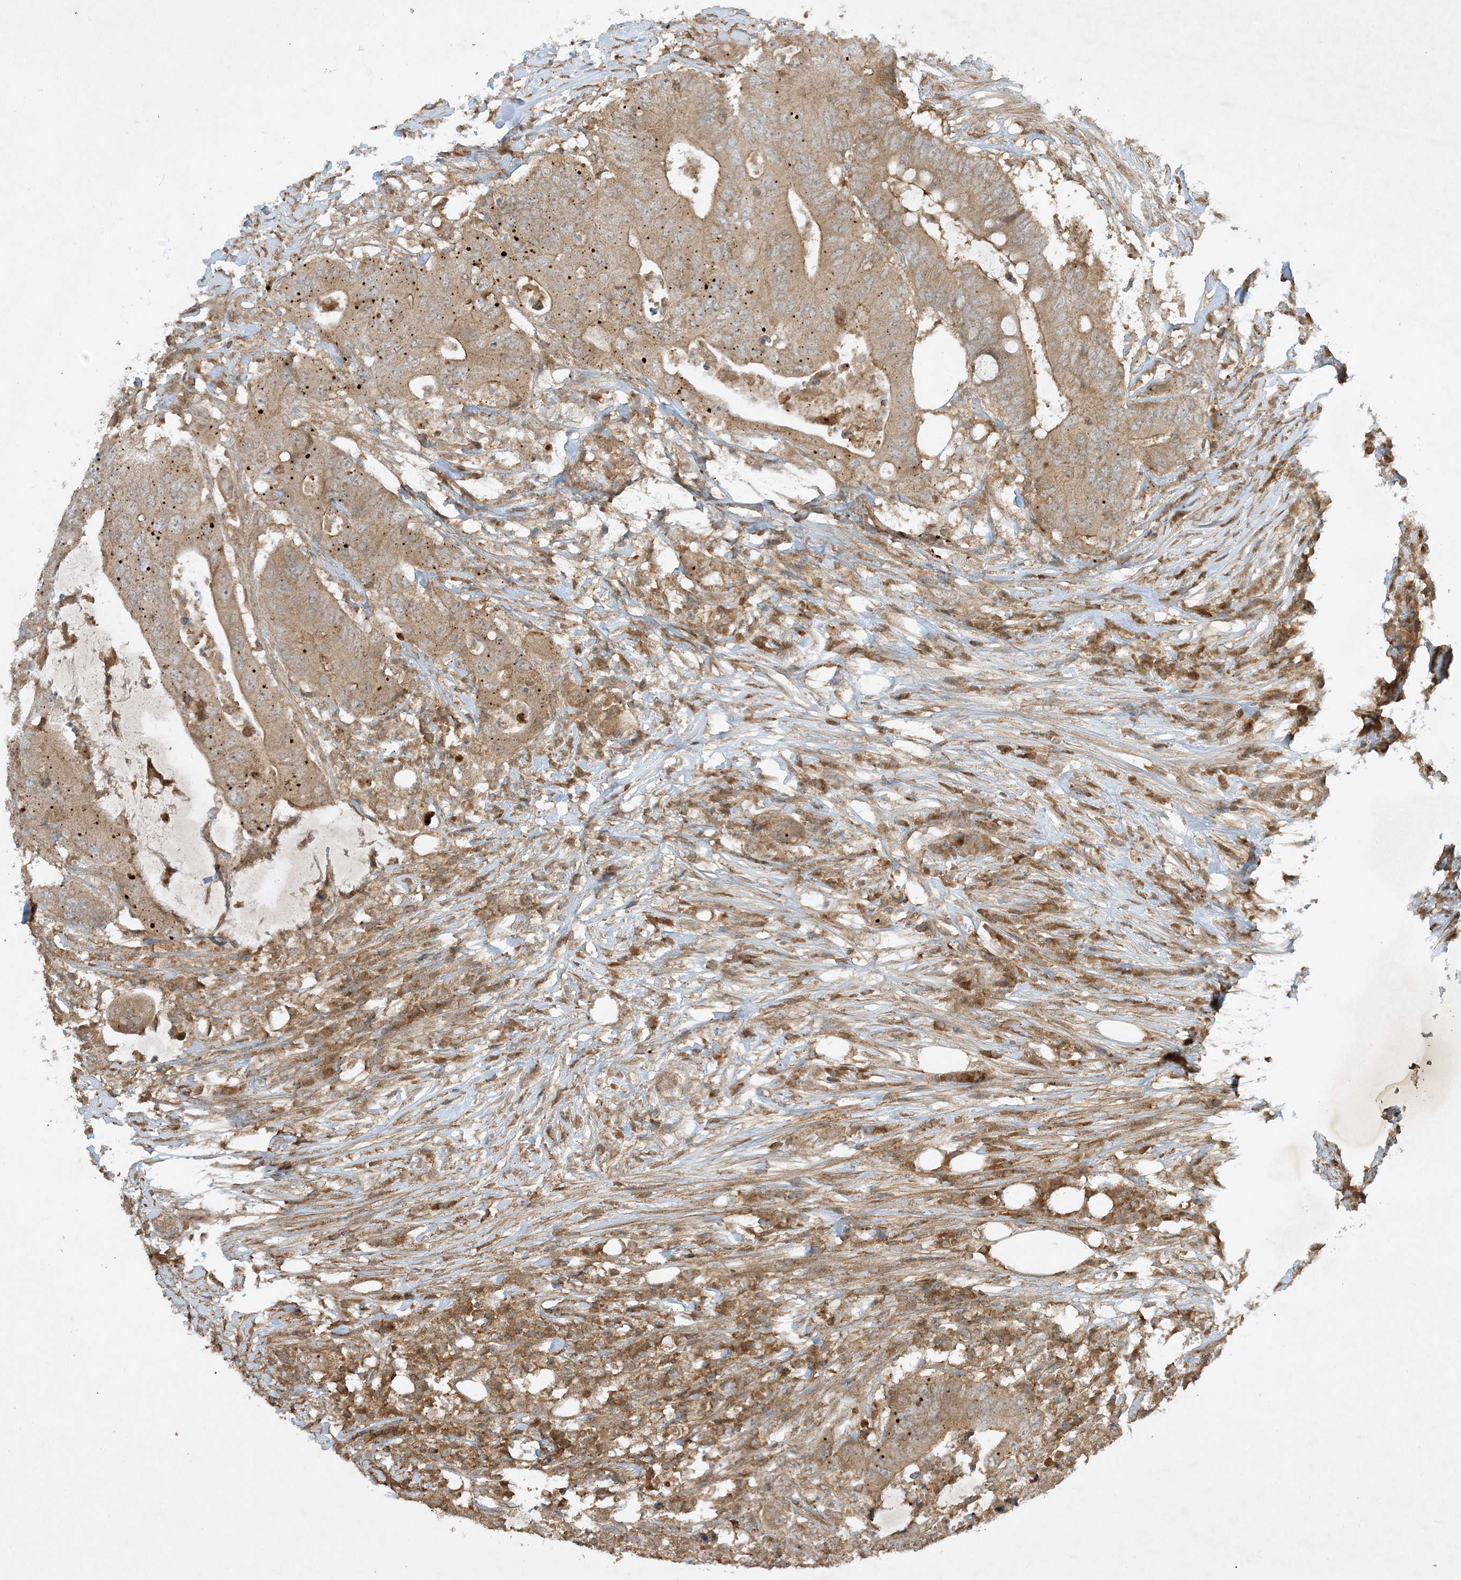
{"staining": {"intensity": "moderate", "quantity": ">75%", "location": "cytoplasmic/membranous"}, "tissue": "colorectal cancer", "cell_type": "Tumor cells", "image_type": "cancer", "snomed": [{"axis": "morphology", "description": "Adenocarcinoma, NOS"}, {"axis": "topography", "description": "Colon"}], "caption": "This micrograph exhibits immunohistochemistry (IHC) staining of colorectal cancer (adenocarcinoma), with medium moderate cytoplasmic/membranous staining in about >75% of tumor cells.", "gene": "XRN1", "patient": {"sex": "male", "age": 71}}